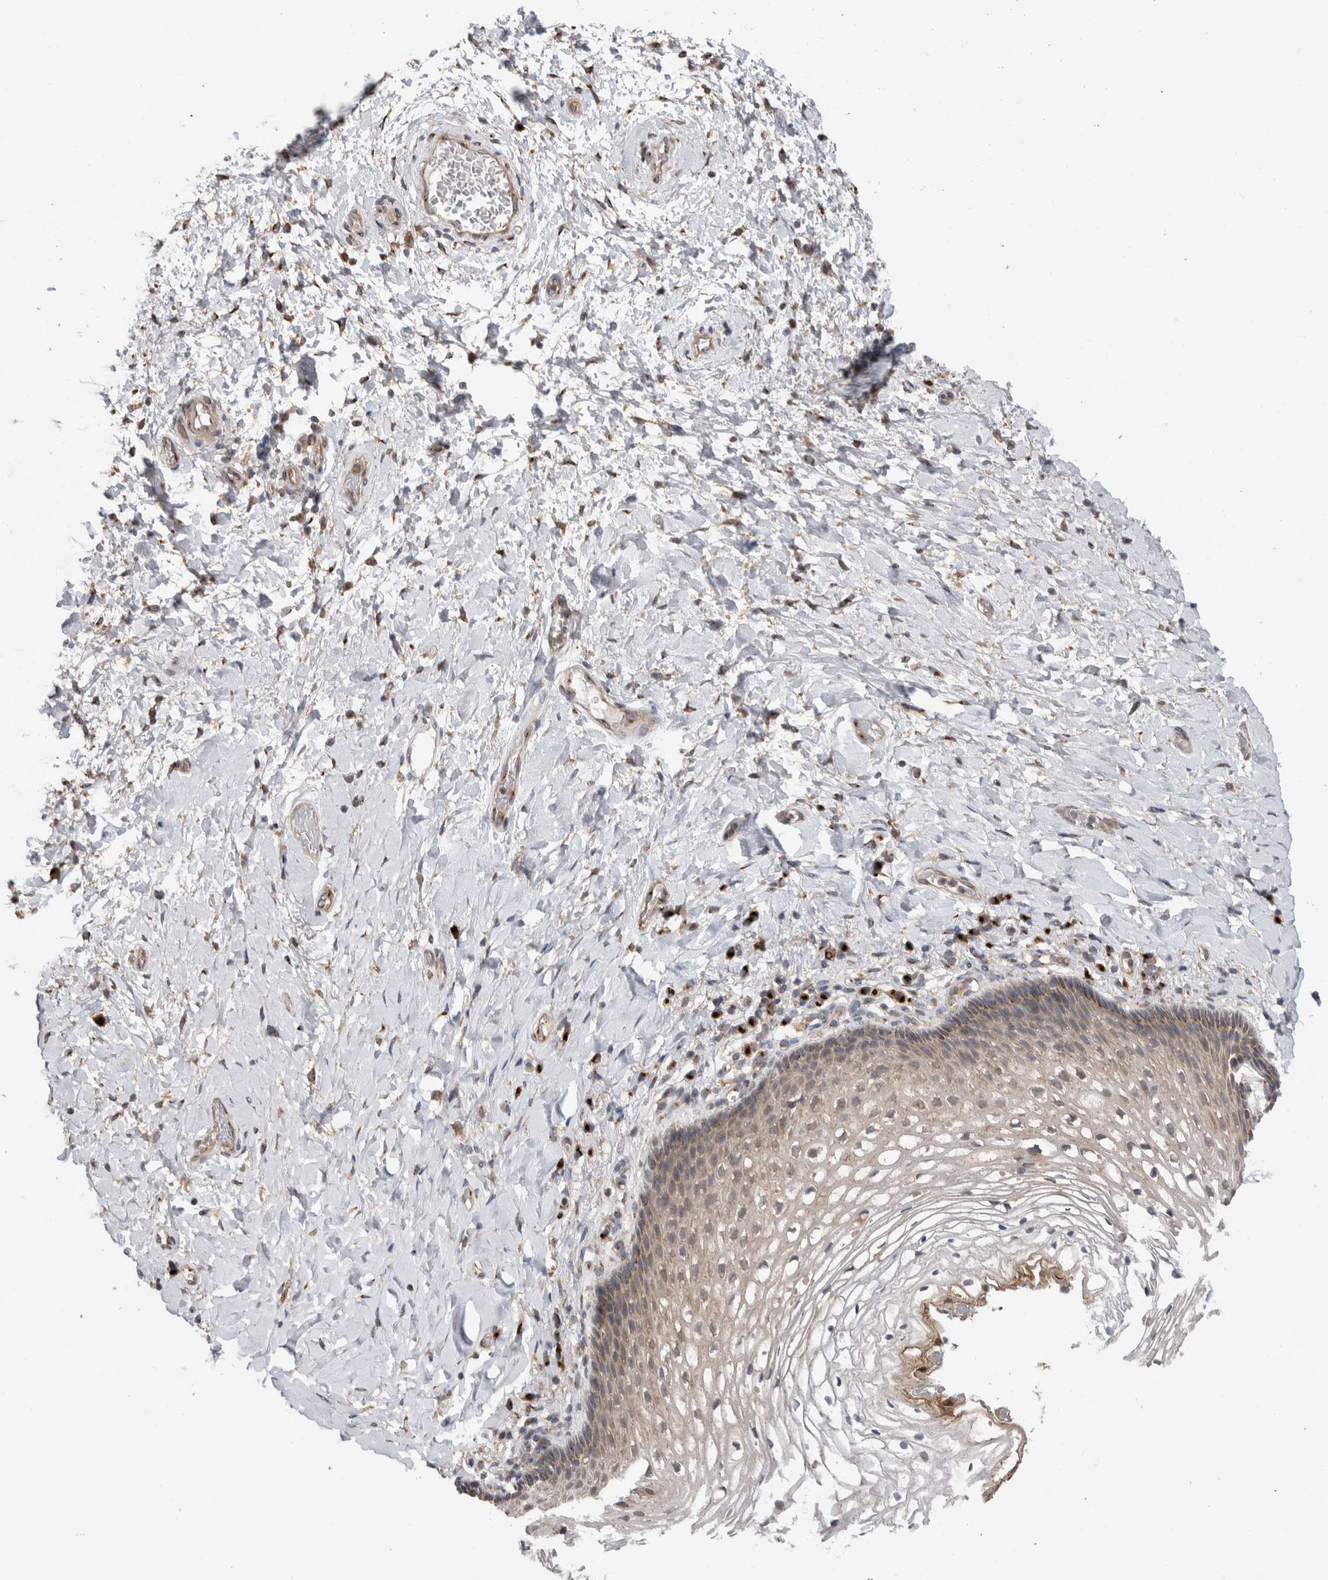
{"staining": {"intensity": "moderate", "quantity": "<25%", "location": "cytoplasmic/membranous"}, "tissue": "vagina", "cell_type": "Squamous epithelial cells", "image_type": "normal", "snomed": [{"axis": "morphology", "description": "Normal tissue, NOS"}, {"axis": "topography", "description": "Vagina"}], "caption": "A brown stain labels moderate cytoplasmic/membranous expression of a protein in squamous epithelial cells of normal vagina. The protein of interest is stained brown, and the nuclei are stained in blue (DAB (3,3'-diaminobenzidine) IHC with brightfield microscopy, high magnification).", "gene": "TRIM5", "patient": {"sex": "female", "age": 60}}